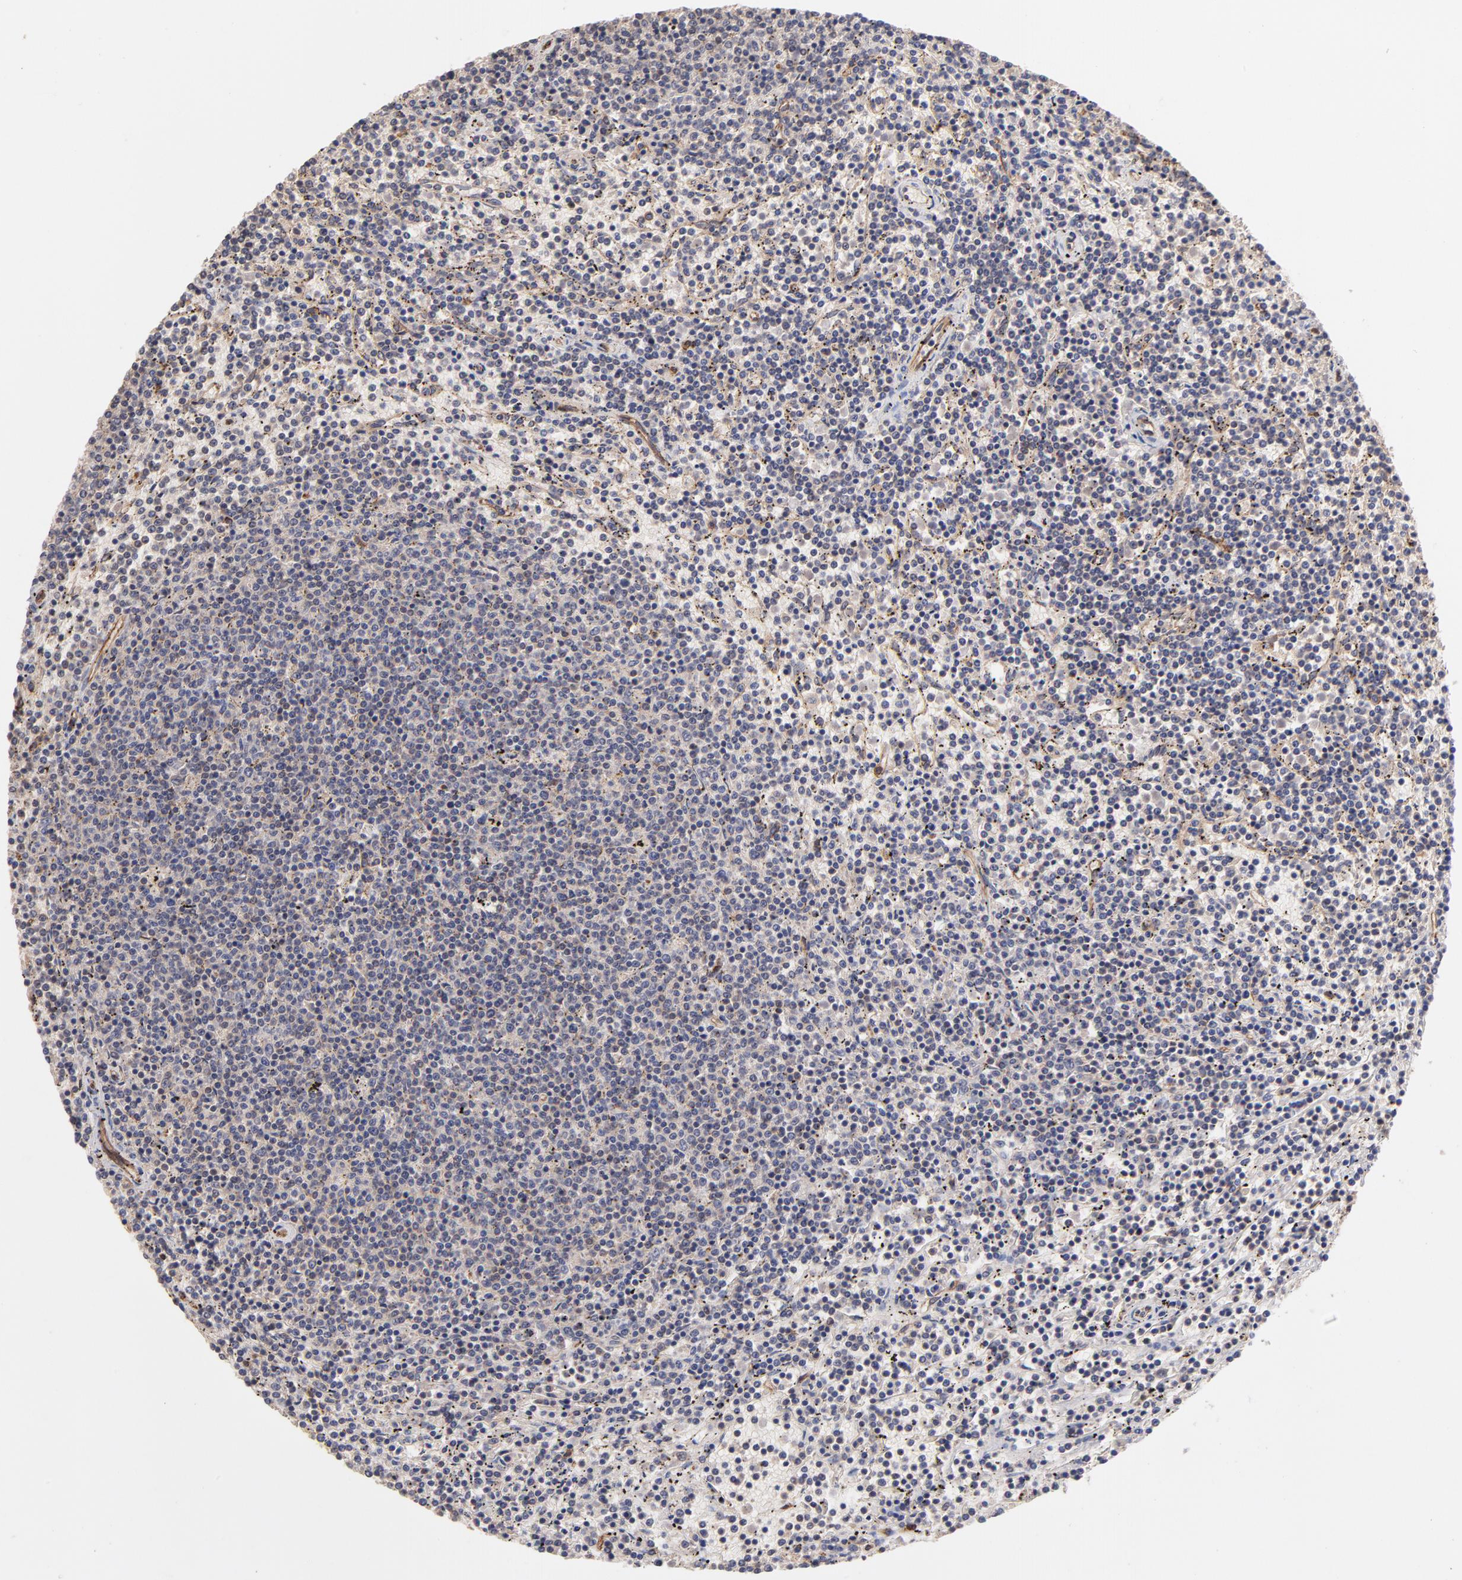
{"staining": {"intensity": "weak", "quantity": ">75%", "location": "cytoplasmic/membranous"}, "tissue": "lymphoma", "cell_type": "Tumor cells", "image_type": "cancer", "snomed": [{"axis": "morphology", "description": "Malignant lymphoma, non-Hodgkin's type, Low grade"}, {"axis": "topography", "description": "Spleen"}], "caption": "The histopathology image shows staining of low-grade malignant lymphoma, non-Hodgkin's type, revealing weak cytoplasmic/membranous protein staining (brown color) within tumor cells.", "gene": "STAP2", "patient": {"sex": "female", "age": 50}}